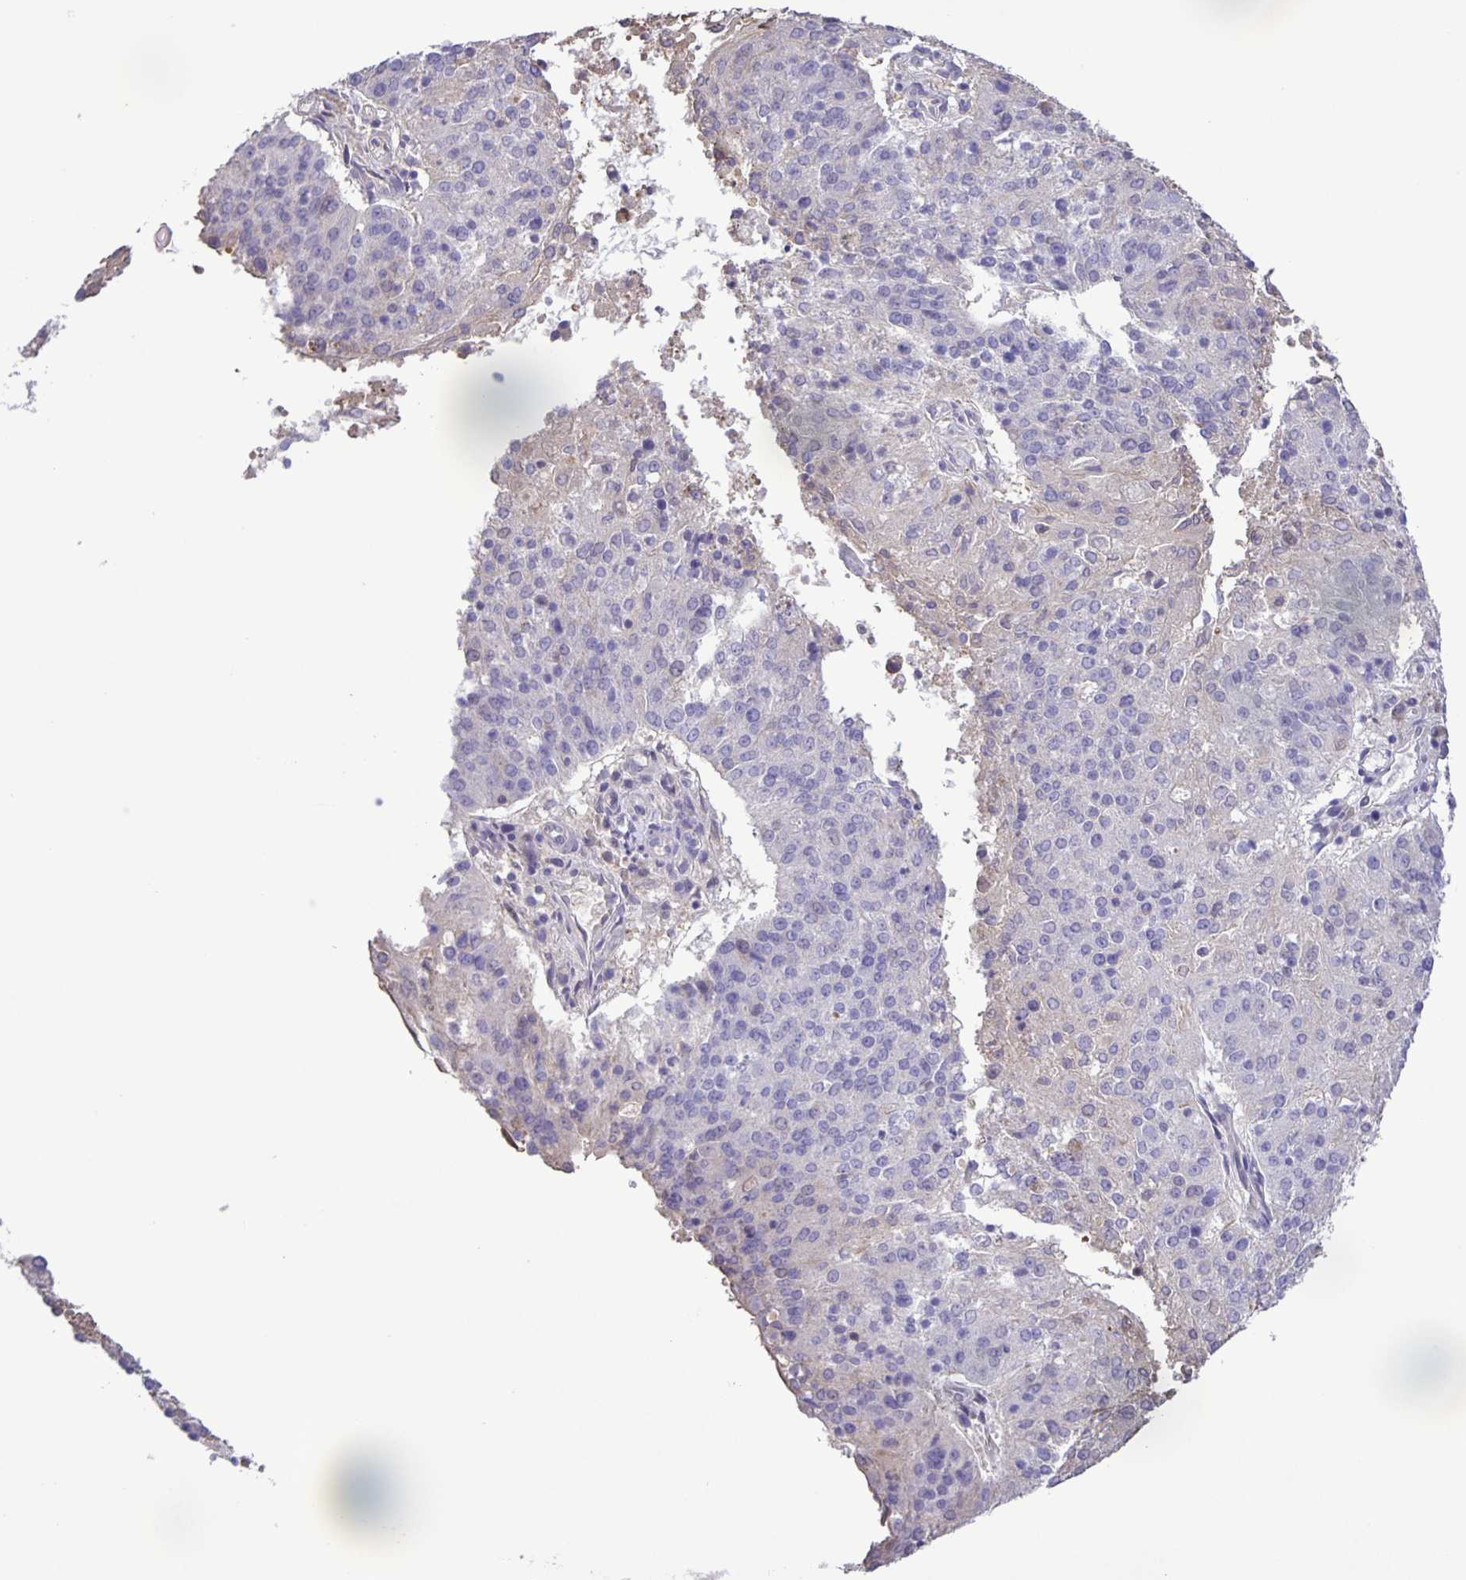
{"staining": {"intensity": "negative", "quantity": "none", "location": "none"}, "tissue": "endometrial cancer", "cell_type": "Tumor cells", "image_type": "cancer", "snomed": [{"axis": "morphology", "description": "Adenocarcinoma, NOS"}, {"axis": "topography", "description": "Endometrium"}], "caption": "Photomicrograph shows no protein staining in tumor cells of adenocarcinoma (endometrial) tissue.", "gene": "ONECUT2", "patient": {"sex": "female", "age": 82}}